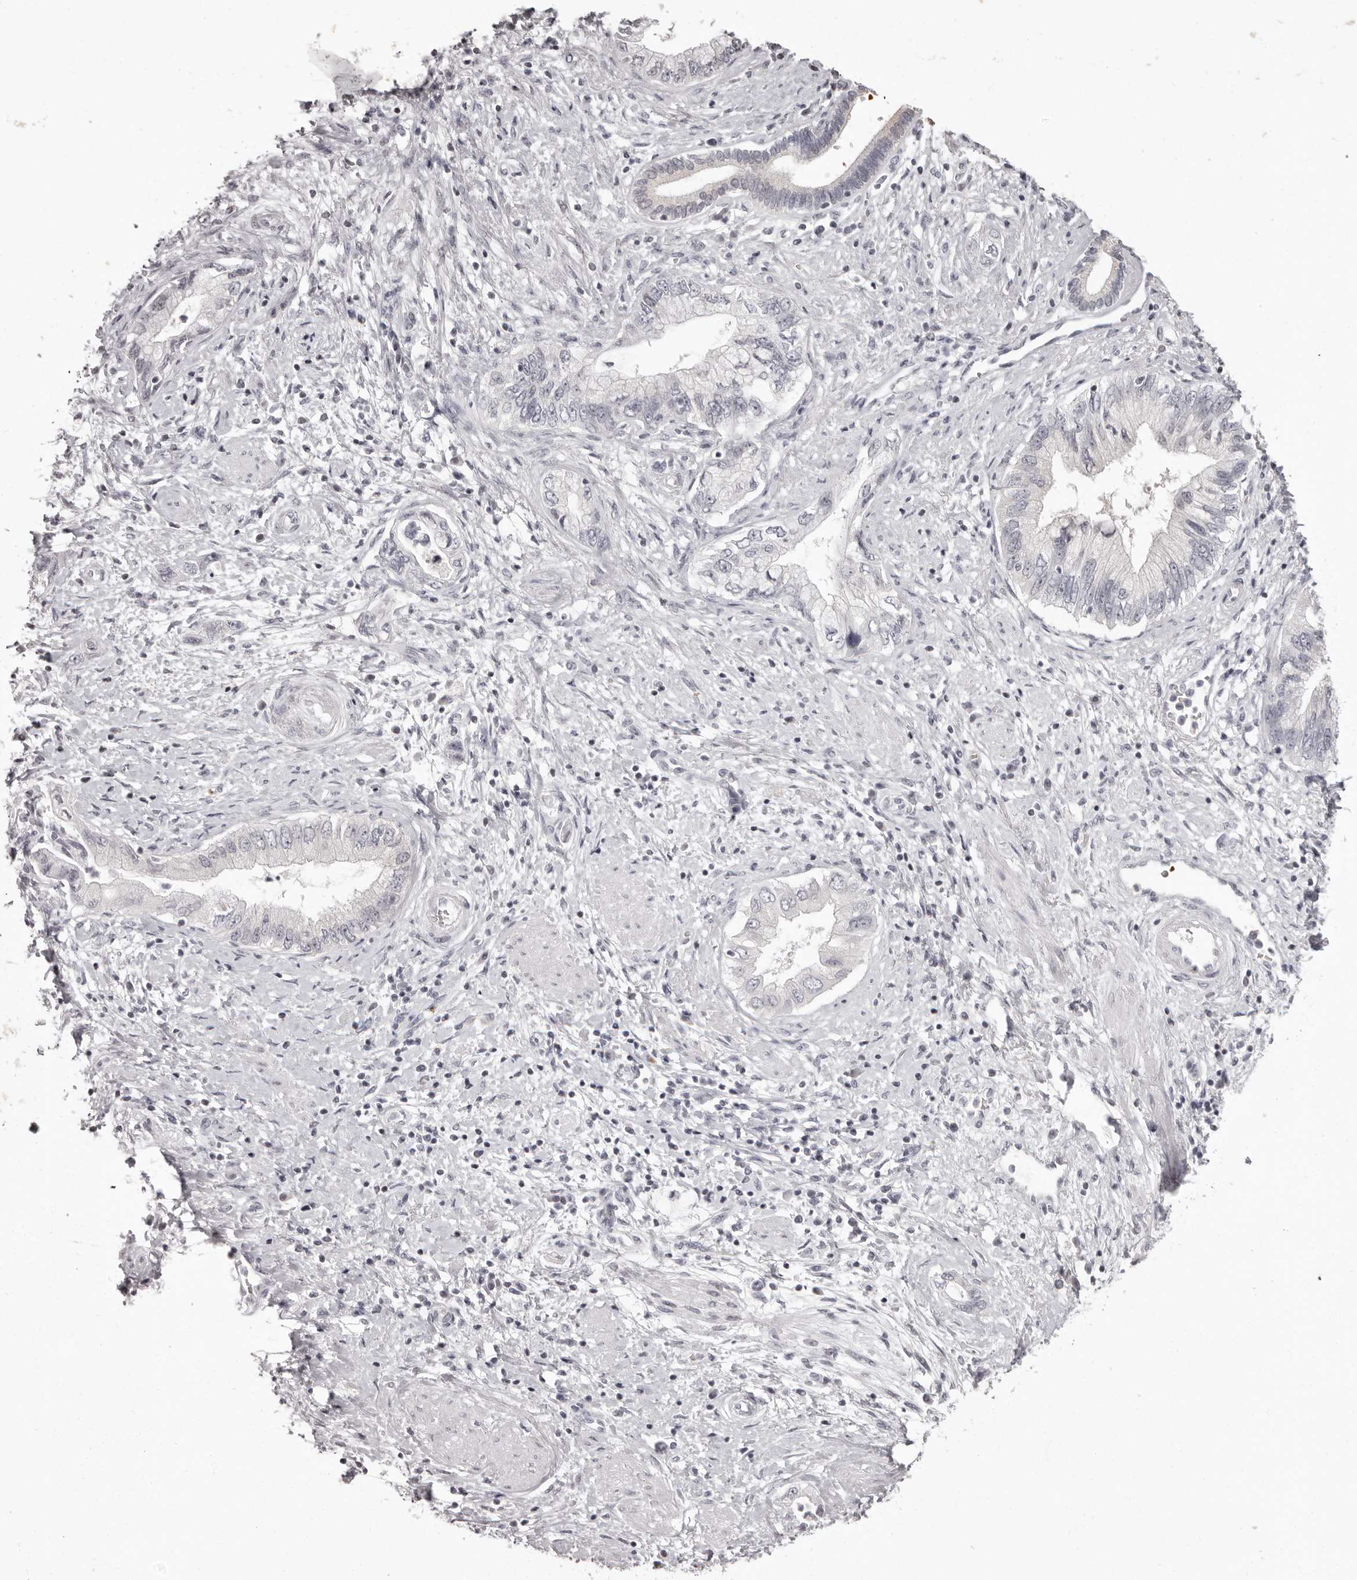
{"staining": {"intensity": "negative", "quantity": "none", "location": "none"}, "tissue": "pancreatic cancer", "cell_type": "Tumor cells", "image_type": "cancer", "snomed": [{"axis": "morphology", "description": "Adenocarcinoma, NOS"}, {"axis": "topography", "description": "Pancreas"}], "caption": "DAB immunohistochemical staining of human pancreatic adenocarcinoma displays no significant staining in tumor cells.", "gene": "C8orf74", "patient": {"sex": "female", "age": 73}}